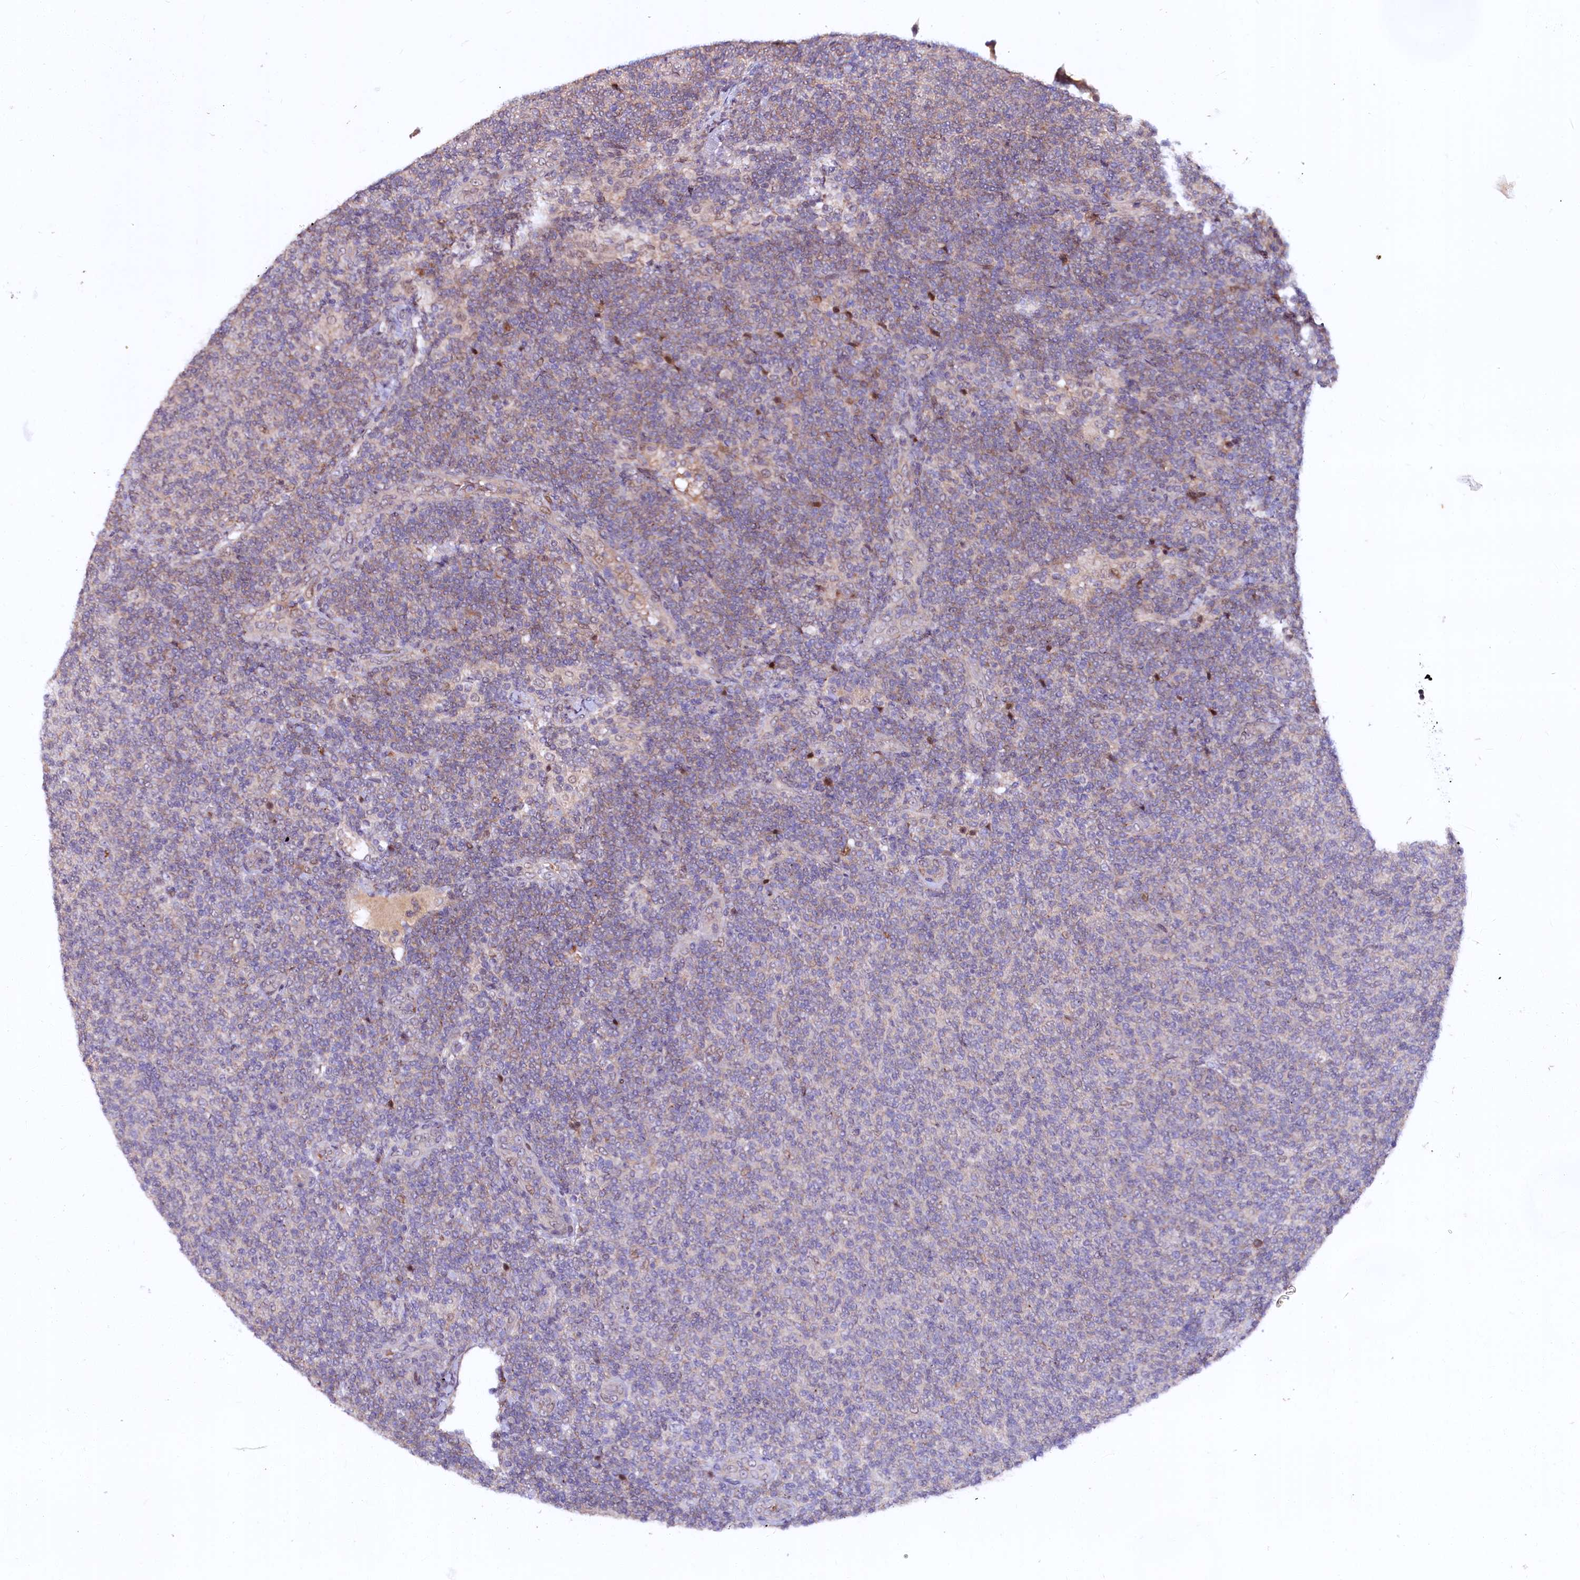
{"staining": {"intensity": "weak", "quantity": "<25%", "location": "cytoplasmic/membranous"}, "tissue": "lymphoma", "cell_type": "Tumor cells", "image_type": "cancer", "snomed": [{"axis": "morphology", "description": "Malignant lymphoma, non-Hodgkin's type, Low grade"}, {"axis": "topography", "description": "Lymph node"}], "caption": "A photomicrograph of lymphoma stained for a protein displays no brown staining in tumor cells.", "gene": "N4BP2L1", "patient": {"sex": "male", "age": 66}}